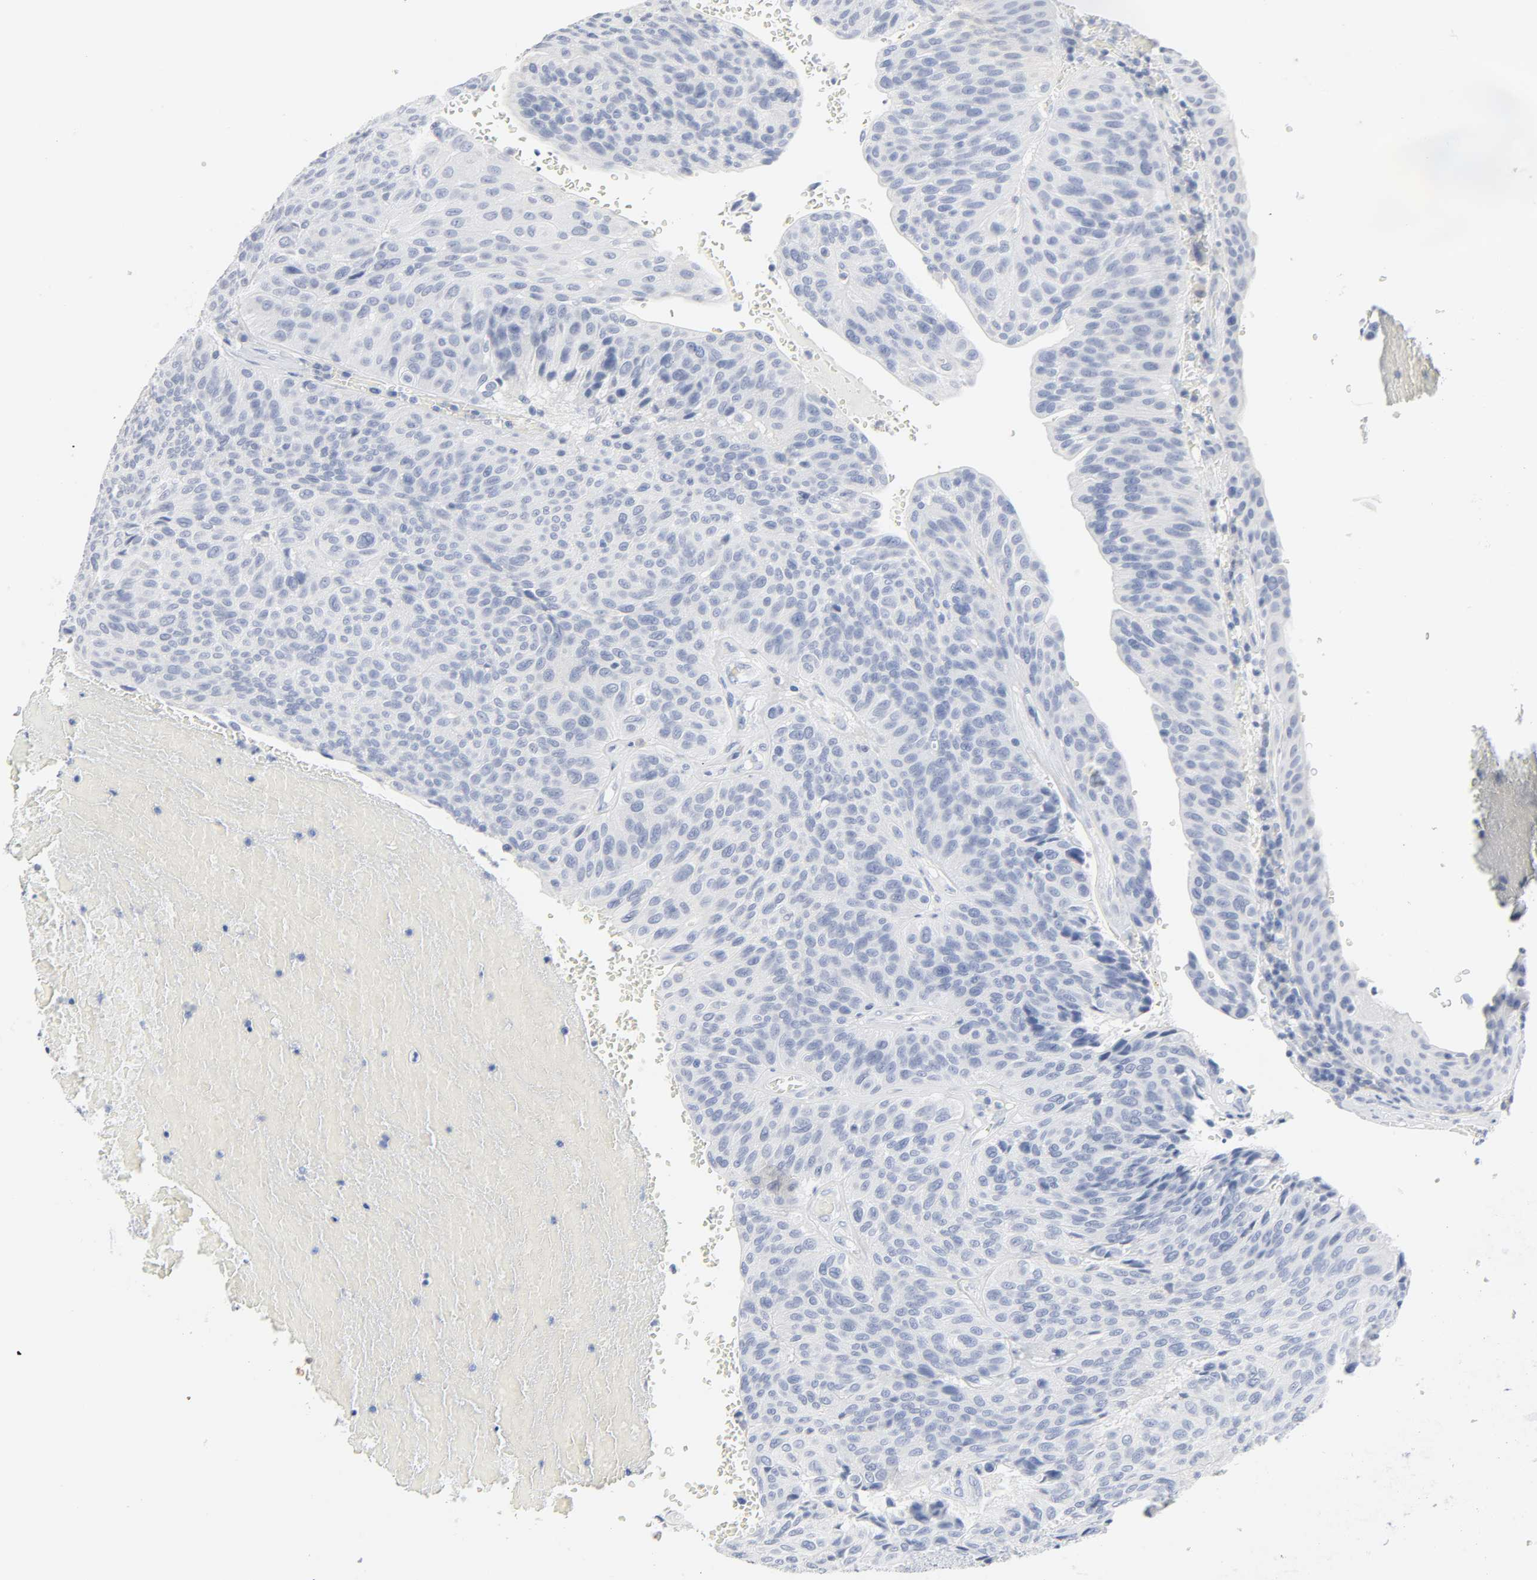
{"staining": {"intensity": "negative", "quantity": "none", "location": "none"}, "tissue": "urothelial cancer", "cell_type": "Tumor cells", "image_type": "cancer", "snomed": [{"axis": "morphology", "description": "Urothelial carcinoma, High grade"}, {"axis": "topography", "description": "Urinary bladder"}], "caption": "IHC histopathology image of neoplastic tissue: human urothelial cancer stained with DAB shows no significant protein expression in tumor cells. (DAB (3,3'-diaminobenzidine) IHC with hematoxylin counter stain).", "gene": "ACP3", "patient": {"sex": "male", "age": 66}}